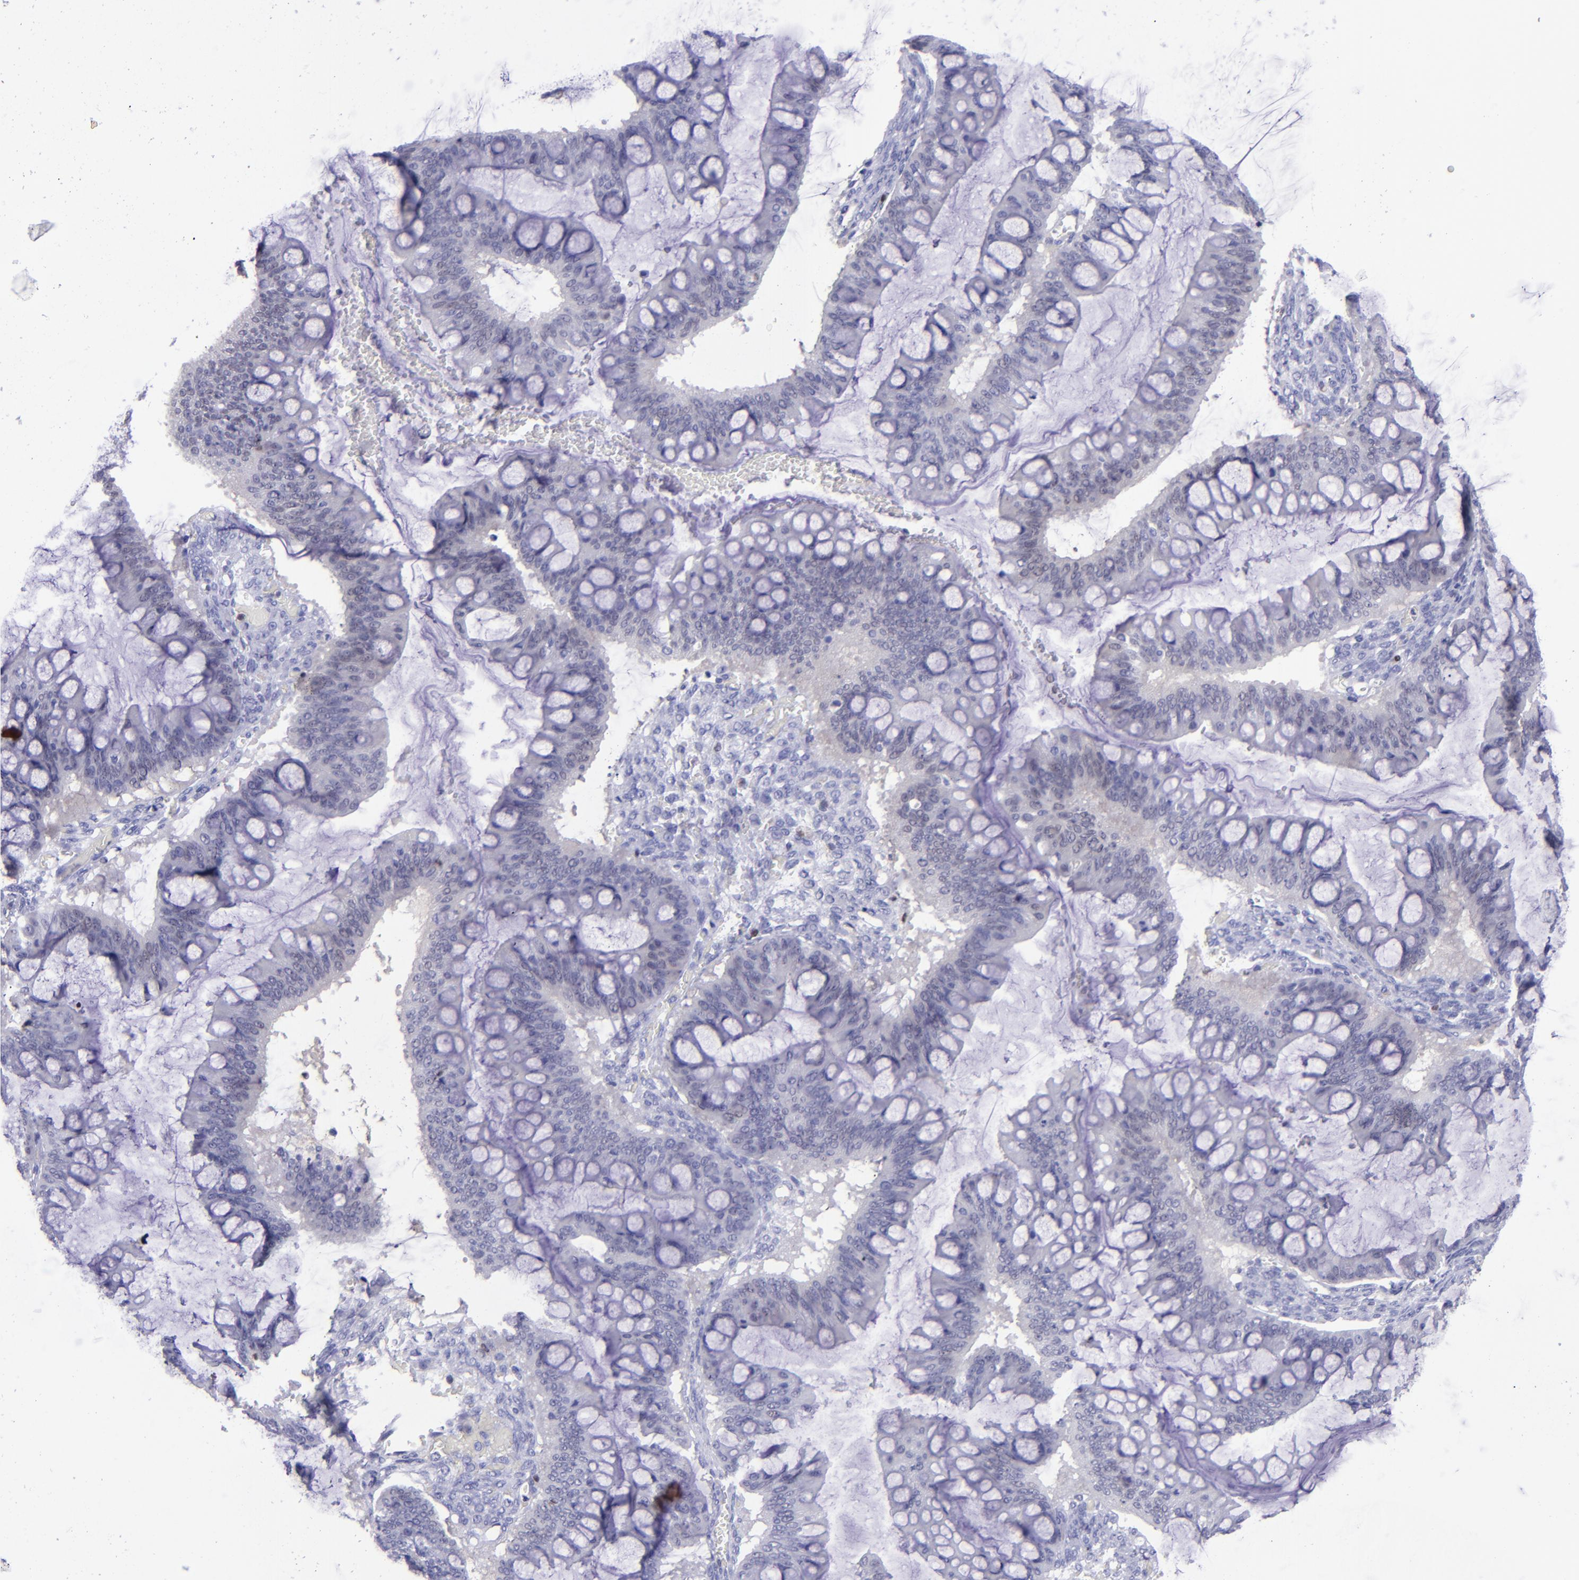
{"staining": {"intensity": "negative", "quantity": "none", "location": "none"}, "tissue": "ovarian cancer", "cell_type": "Tumor cells", "image_type": "cancer", "snomed": [{"axis": "morphology", "description": "Cystadenocarcinoma, mucinous, NOS"}, {"axis": "topography", "description": "Ovary"}], "caption": "DAB (3,3'-diaminobenzidine) immunohistochemical staining of human ovarian mucinous cystadenocarcinoma shows no significant expression in tumor cells. (Brightfield microscopy of DAB IHC at high magnification).", "gene": "TYMP", "patient": {"sex": "female", "age": 73}}